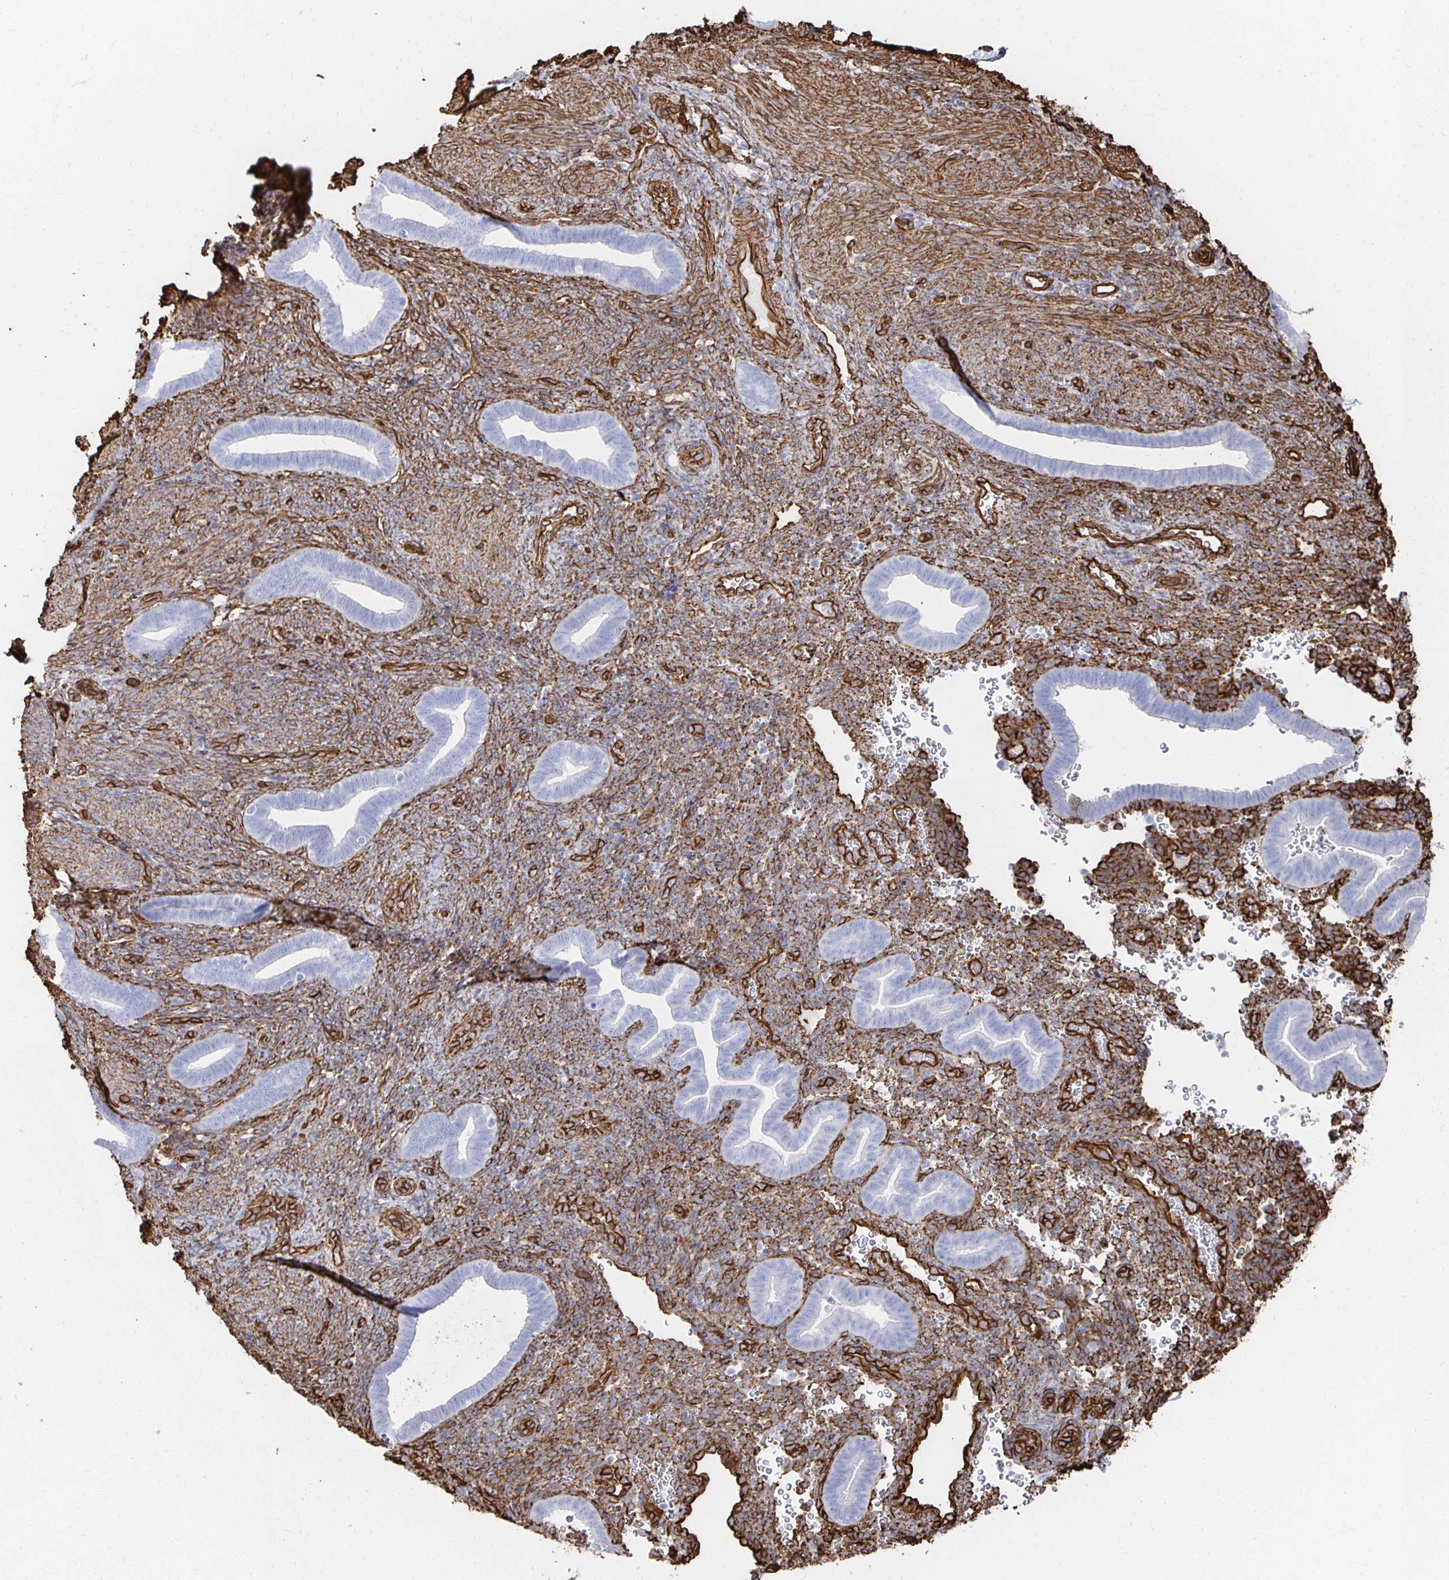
{"staining": {"intensity": "moderate", "quantity": "25%-75%", "location": "cytoplasmic/membranous"}, "tissue": "endometrium", "cell_type": "Cells in endometrial stroma", "image_type": "normal", "snomed": [{"axis": "morphology", "description": "Normal tissue, NOS"}, {"axis": "topography", "description": "Endometrium"}], "caption": "Protein staining of benign endometrium displays moderate cytoplasmic/membranous positivity in approximately 25%-75% of cells in endometrial stroma.", "gene": "VIPR2", "patient": {"sex": "female", "age": 34}}